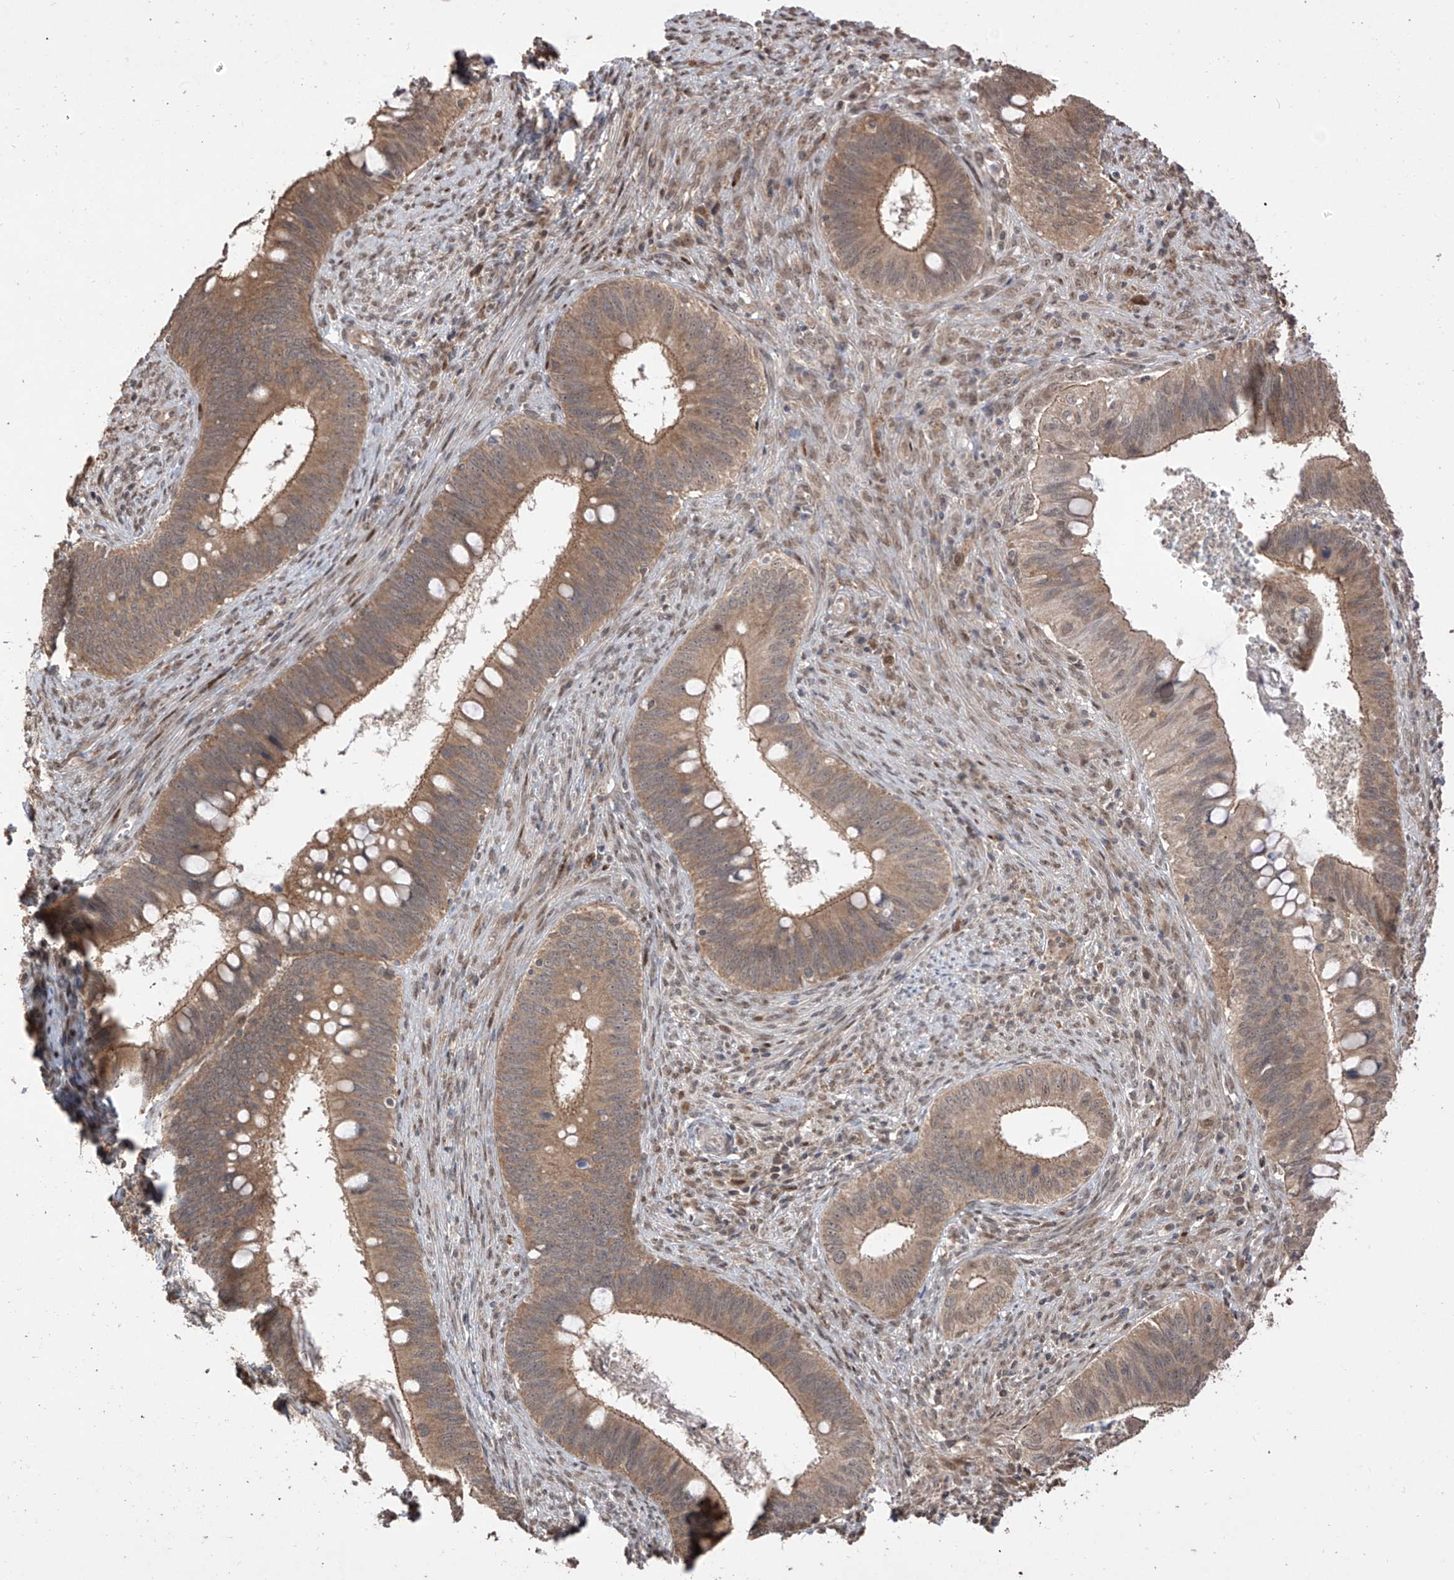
{"staining": {"intensity": "moderate", "quantity": ">75%", "location": "cytoplasmic/membranous"}, "tissue": "cervical cancer", "cell_type": "Tumor cells", "image_type": "cancer", "snomed": [{"axis": "morphology", "description": "Adenocarcinoma, NOS"}, {"axis": "topography", "description": "Cervix"}], "caption": "An immunohistochemistry (IHC) histopathology image of neoplastic tissue is shown. Protein staining in brown labels moderate cytoplasmic/membranous positivity in cervical cancer within tumor cells.", "gene": "LATS1", "patient": {"sex": "female", "age": 42}}